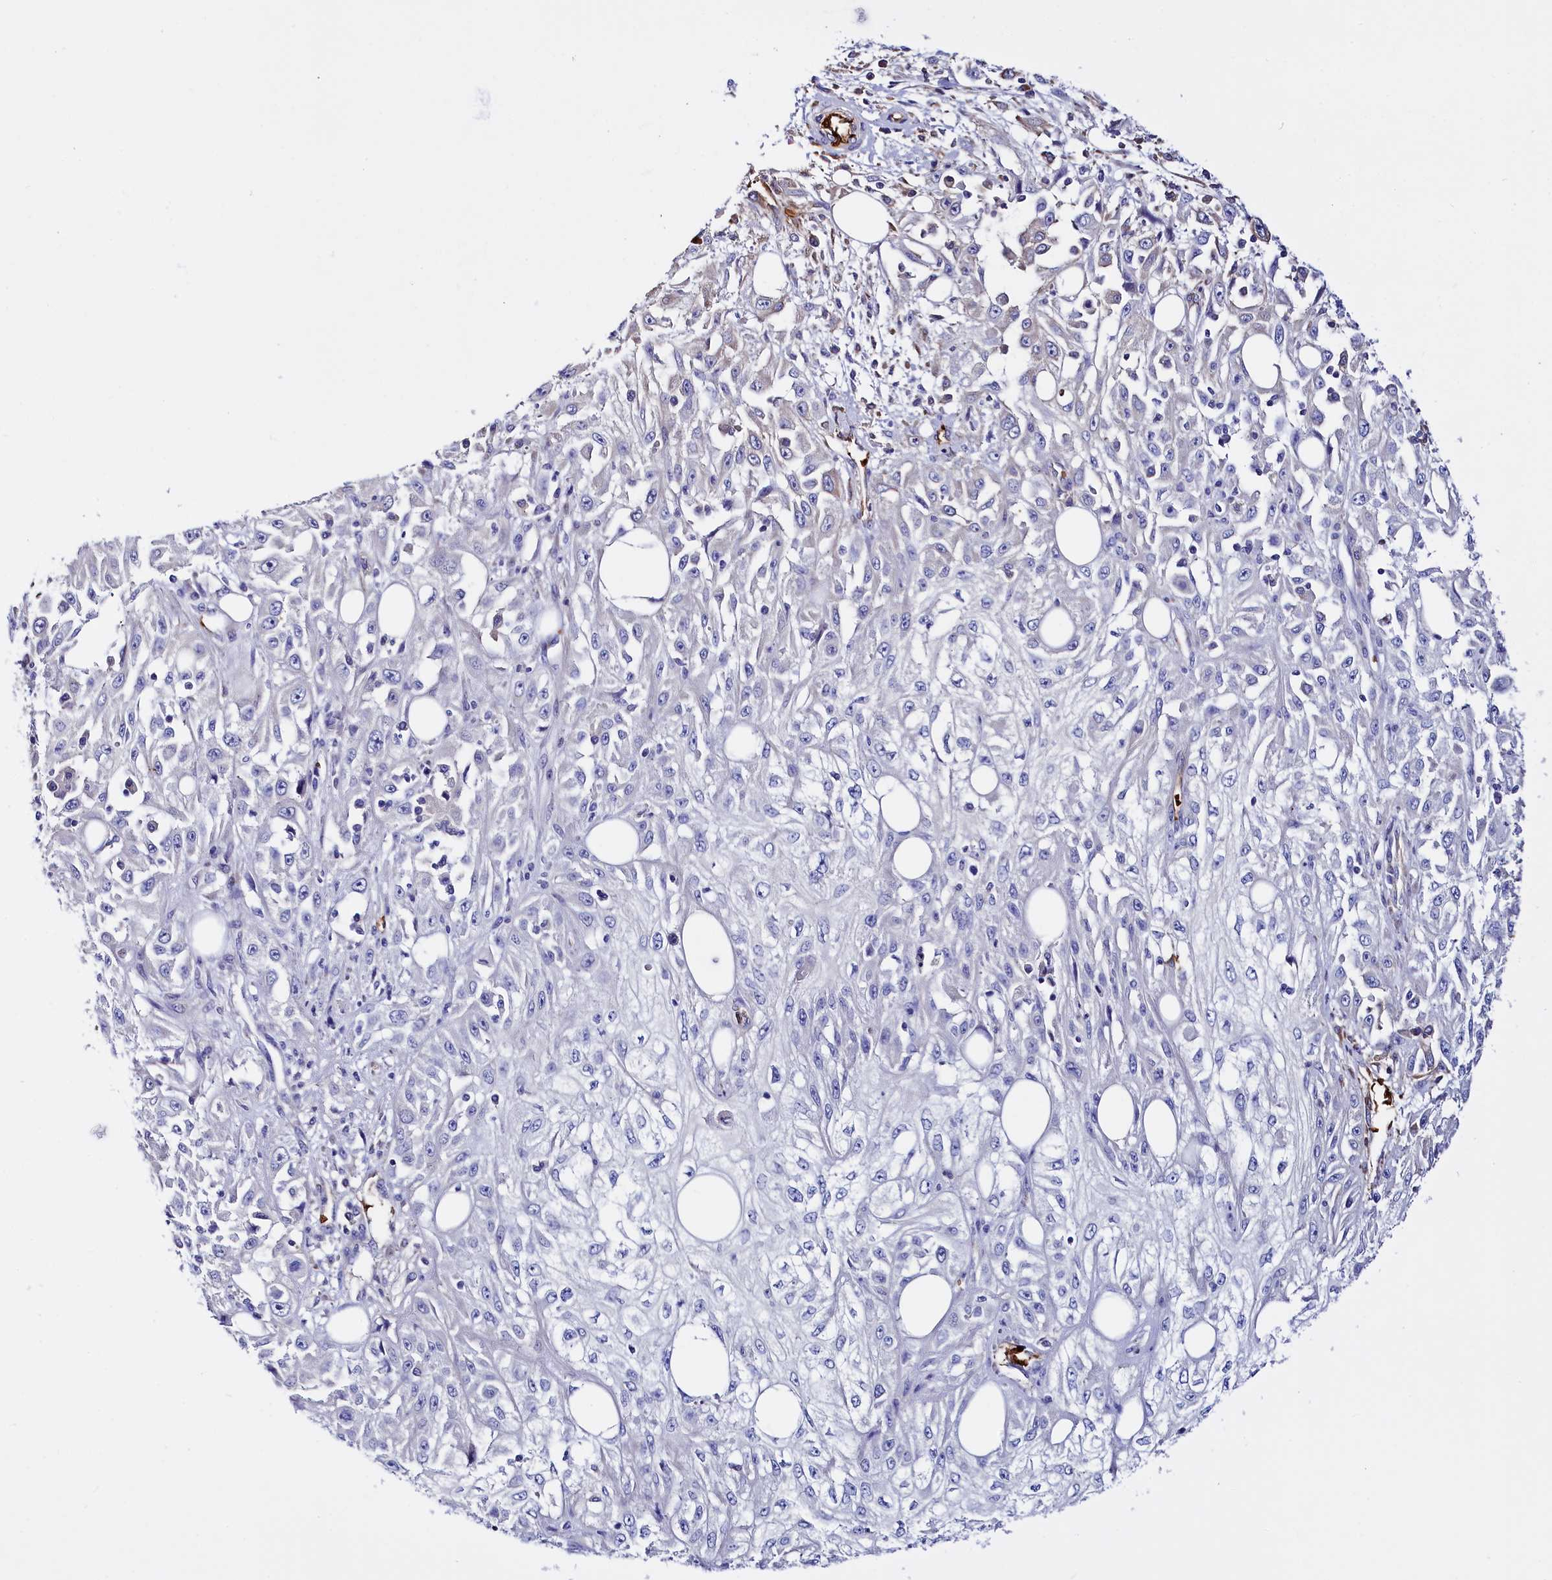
{"staining": {"intensity": "negative", "quantity": "none", "location": "none"}, "tissue": "skin cancer", "cell_type": "Tumor cells", "image_type": "cancer", "snomed": [{"axis": "morphology", "description": "Squamous cell carcinoma, NOS"}, {"axis": "morphology", "description": "Squamous cell carcinoma, metastatic, NOS"}, {"axis": "topography", "description": "Skin"}, {"axis": "topography", "description": "Lymph node"}], "caption": "Tumor cells are negative for protein expression in human metastatic squamous cell carcinoma (skin). Nuclei are stained in blue.", "gene": "RPUSD3", "patient": {"sex": "male", "age": 75}}